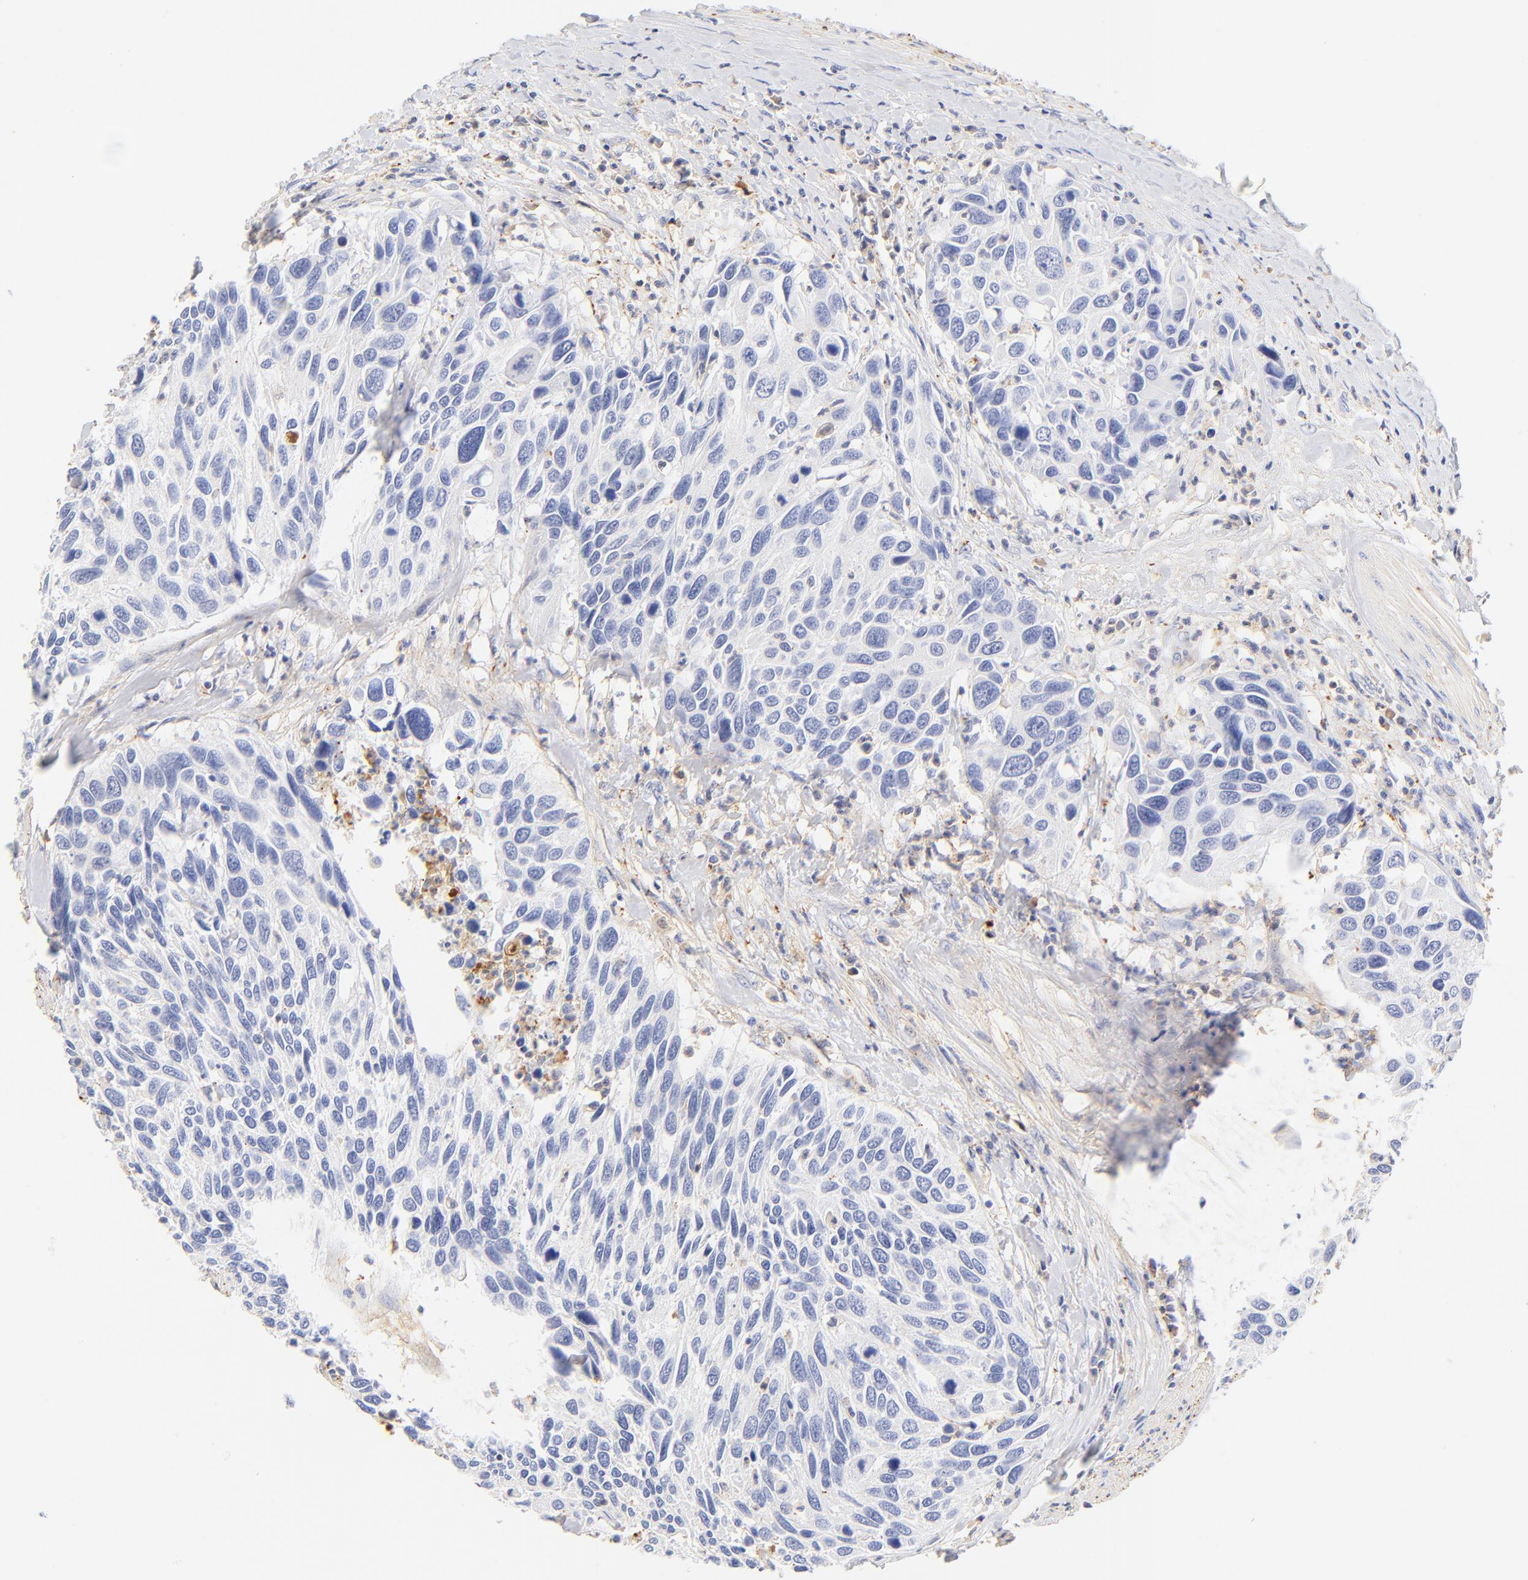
{"staining": {"intensity": "negative", "quantity": "none", "location": "none"}, "tissue": "urothelial cancer", "cell_type": "Tumor cells", "image_type": "cancer", "snomed": [{"axis": "morphology", "description": "Urothelial carcinoma, High grade"}, {"axis": "topography", "description": "Urinary bladder"}], "caption": "Immunohistochemical staining of urothelial carcinoma (high-grade) reveals no significant staining in tumor cells.", "gene": "MDGA2", "patient": {"sex": "male", "age": 66}}